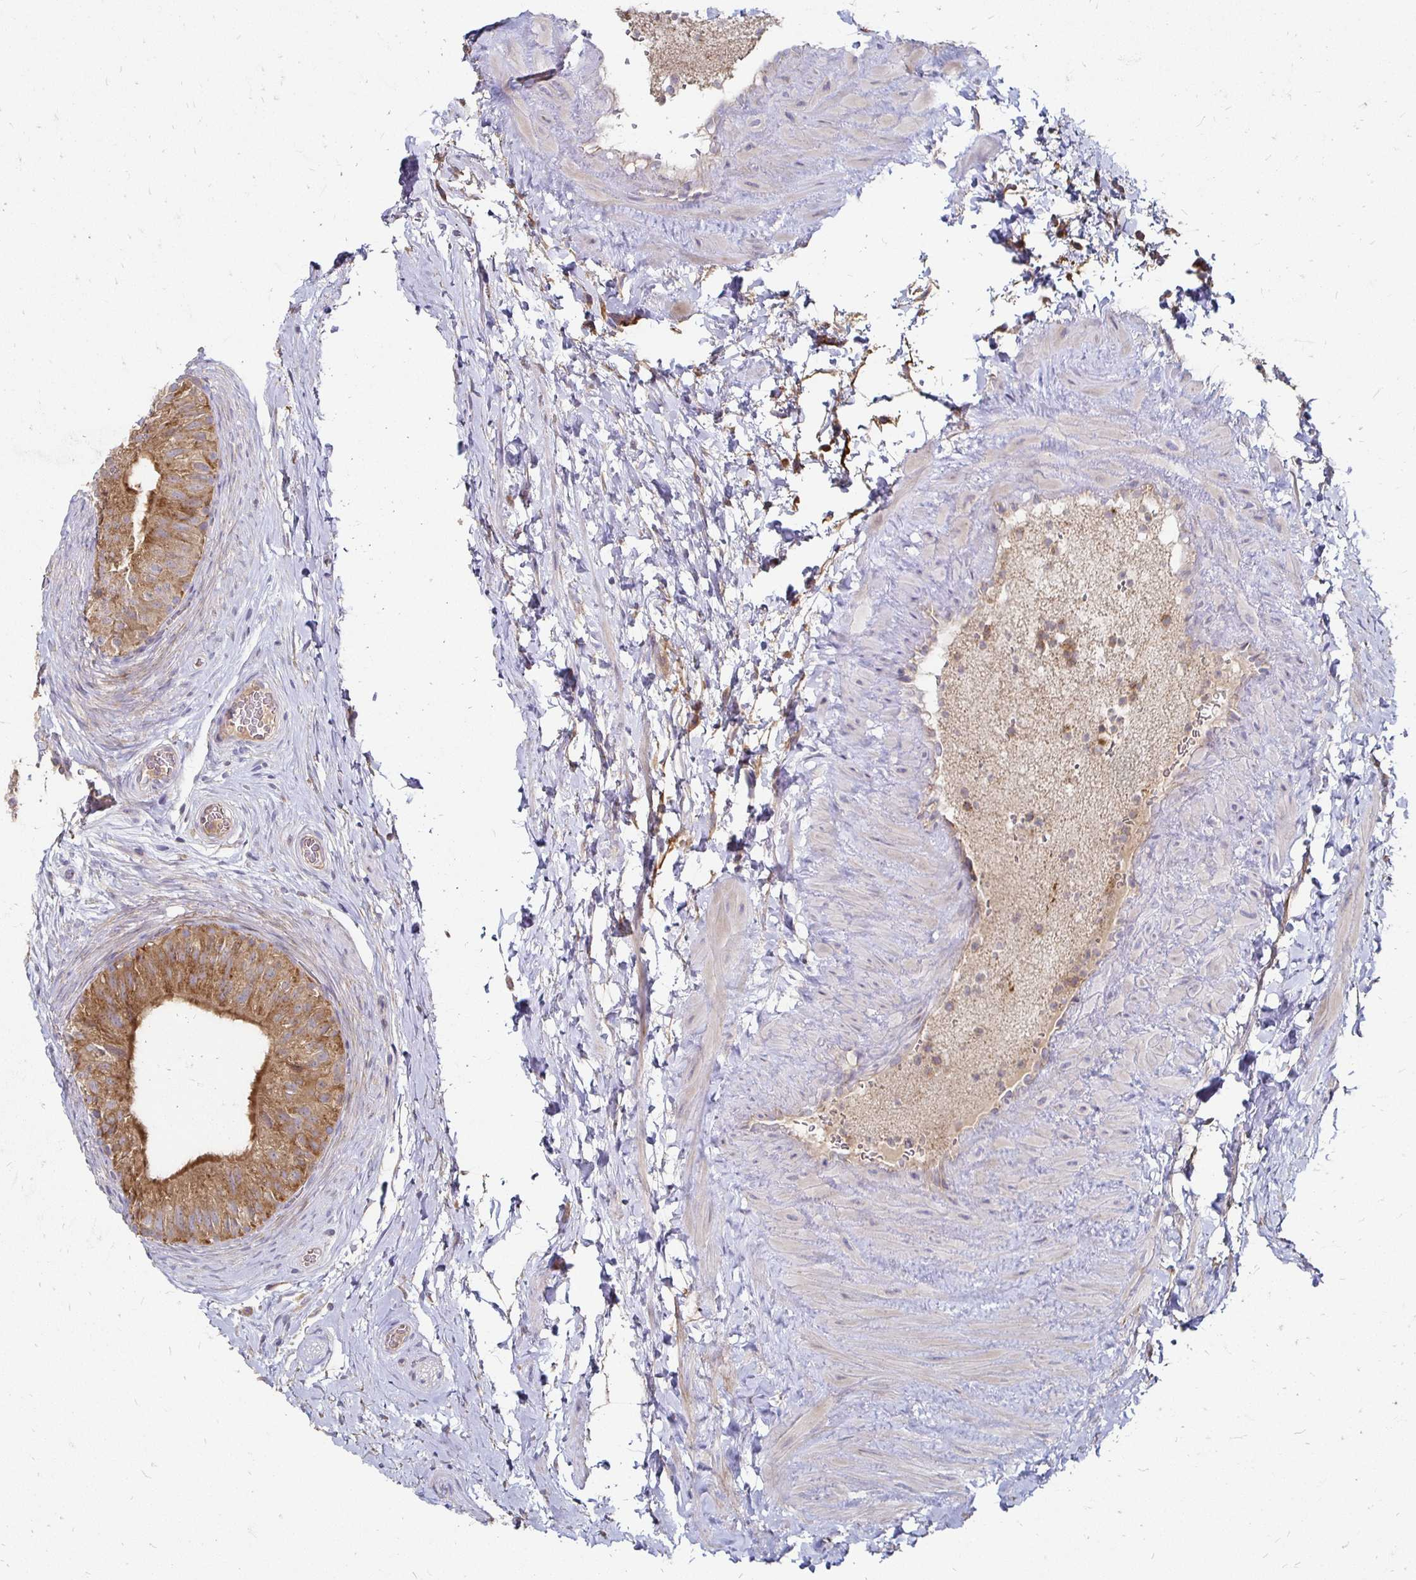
{"staining": {"intensity": "moderate", "quantity": ">75%", "location": "cytoplasmic/membranous"}, "tissue": "epididymis", "cell_type": "Glandular cells", "image_type": "normal", "snomed": [{"axis": "morphology", "description": "Normal tissue, NOS"}, {"axis": "topography", "description": "Epididymis, spermatic cord, NOS"}, {"axis": "topography", "description": "Epididymis"}], "caption": "Benign epididymis displays moderate cytoplasmic/membranous expression in approximately >75% of glandular cells, visualized by immunohistochemistry.", "gene": "NCSTN", "patient": {"sex": "male", "age": 31}}